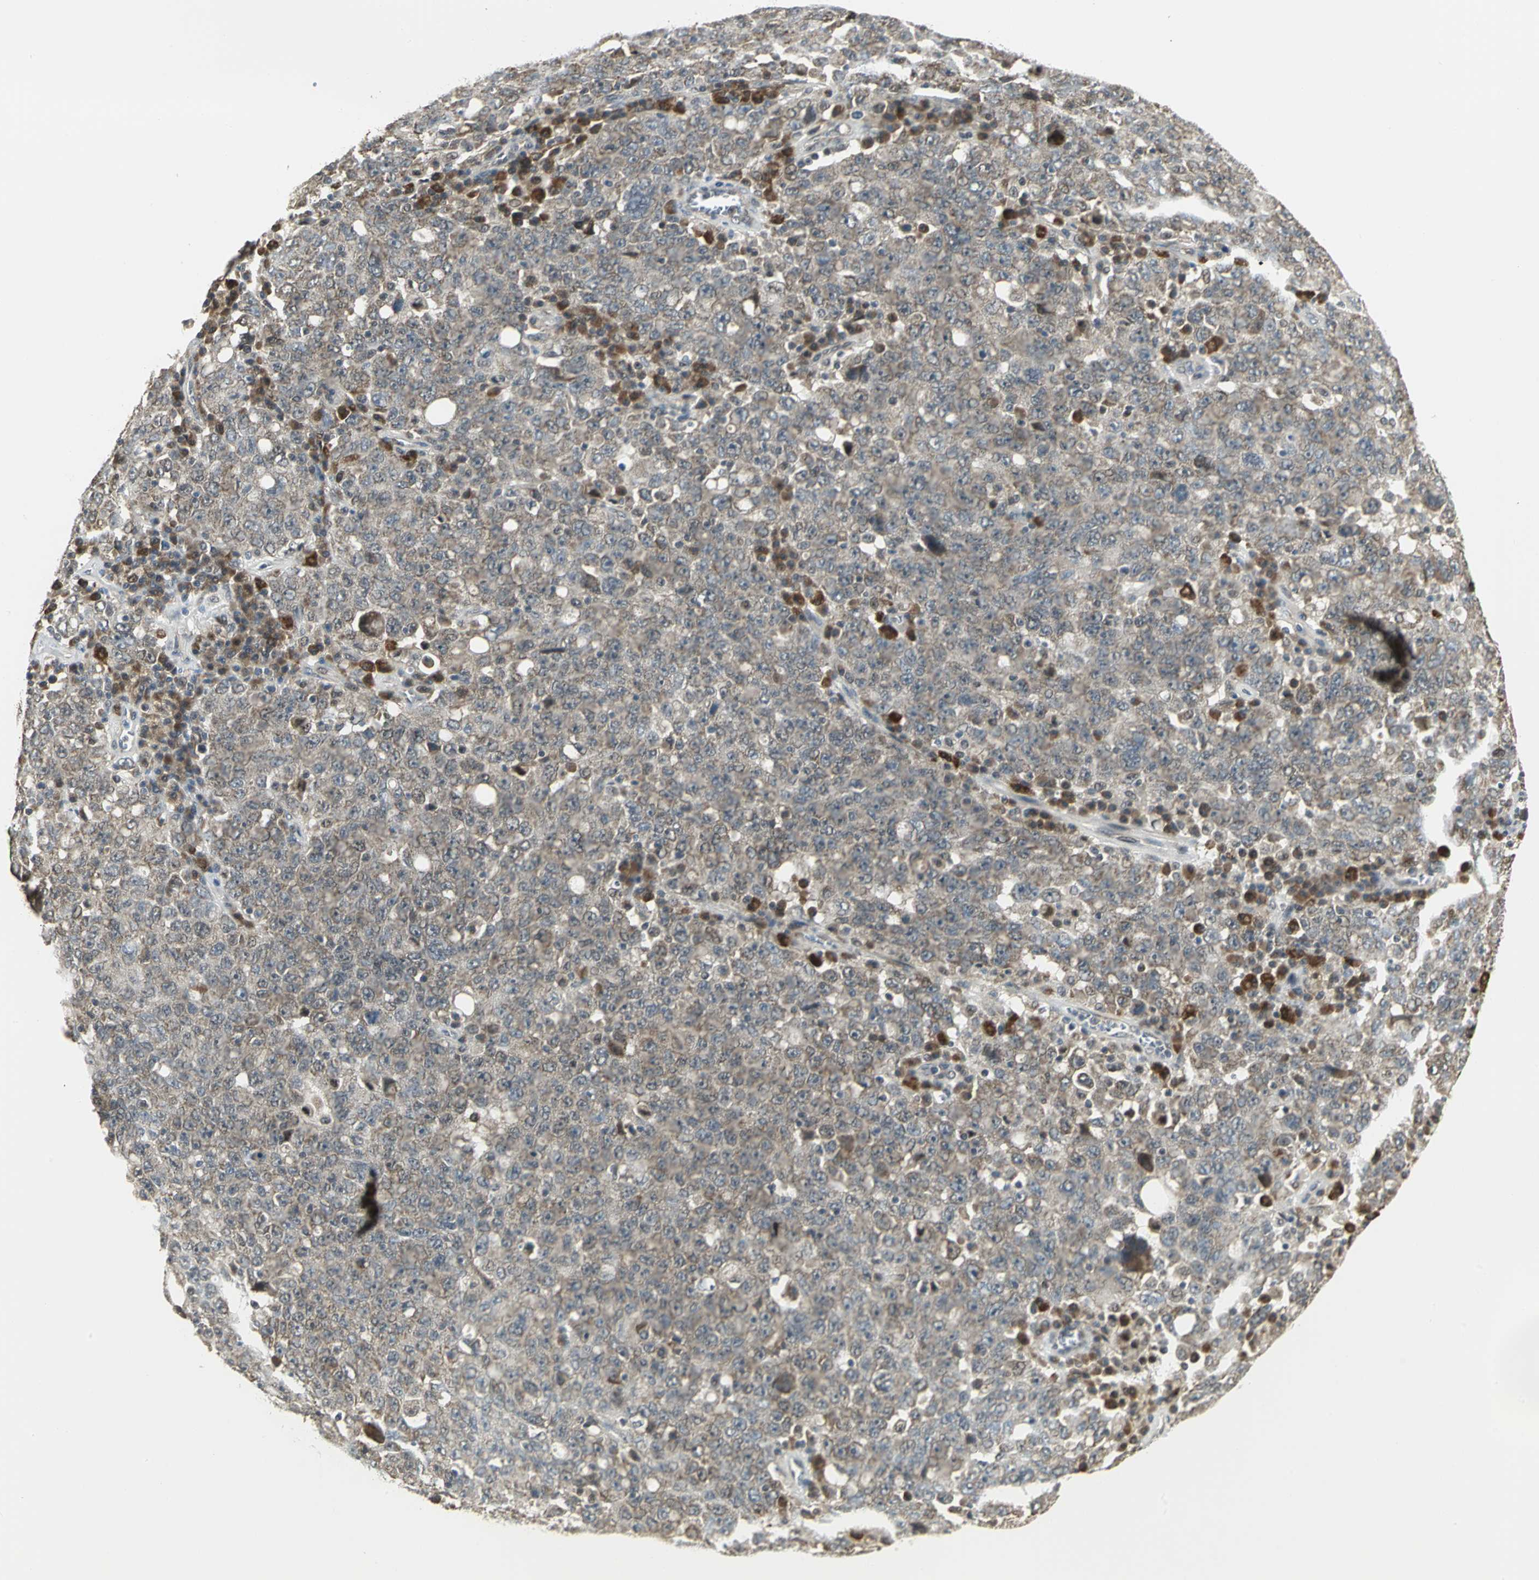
{"staining": {"intensity": "weak", "quantity": ">75%", "location": "cytoplasmic/membranous"}, "tissue": "ovarian cancer", "cell_type": "Tumor cells", "image_type": "cancer", "snomed": [{"axis": "morphology", "description": "Carcinoma, endometroid"}, {"axis": "topography", "description": "Ovary"}], "caption": "Tumor cells demonstrate low levels of weak cytoplasmic/membranous staining in approximately >75% of cells in ovarian endometroid carcinoma.", "gene": "PSMC4", "patient": {"sex": "female", "age": 62}}